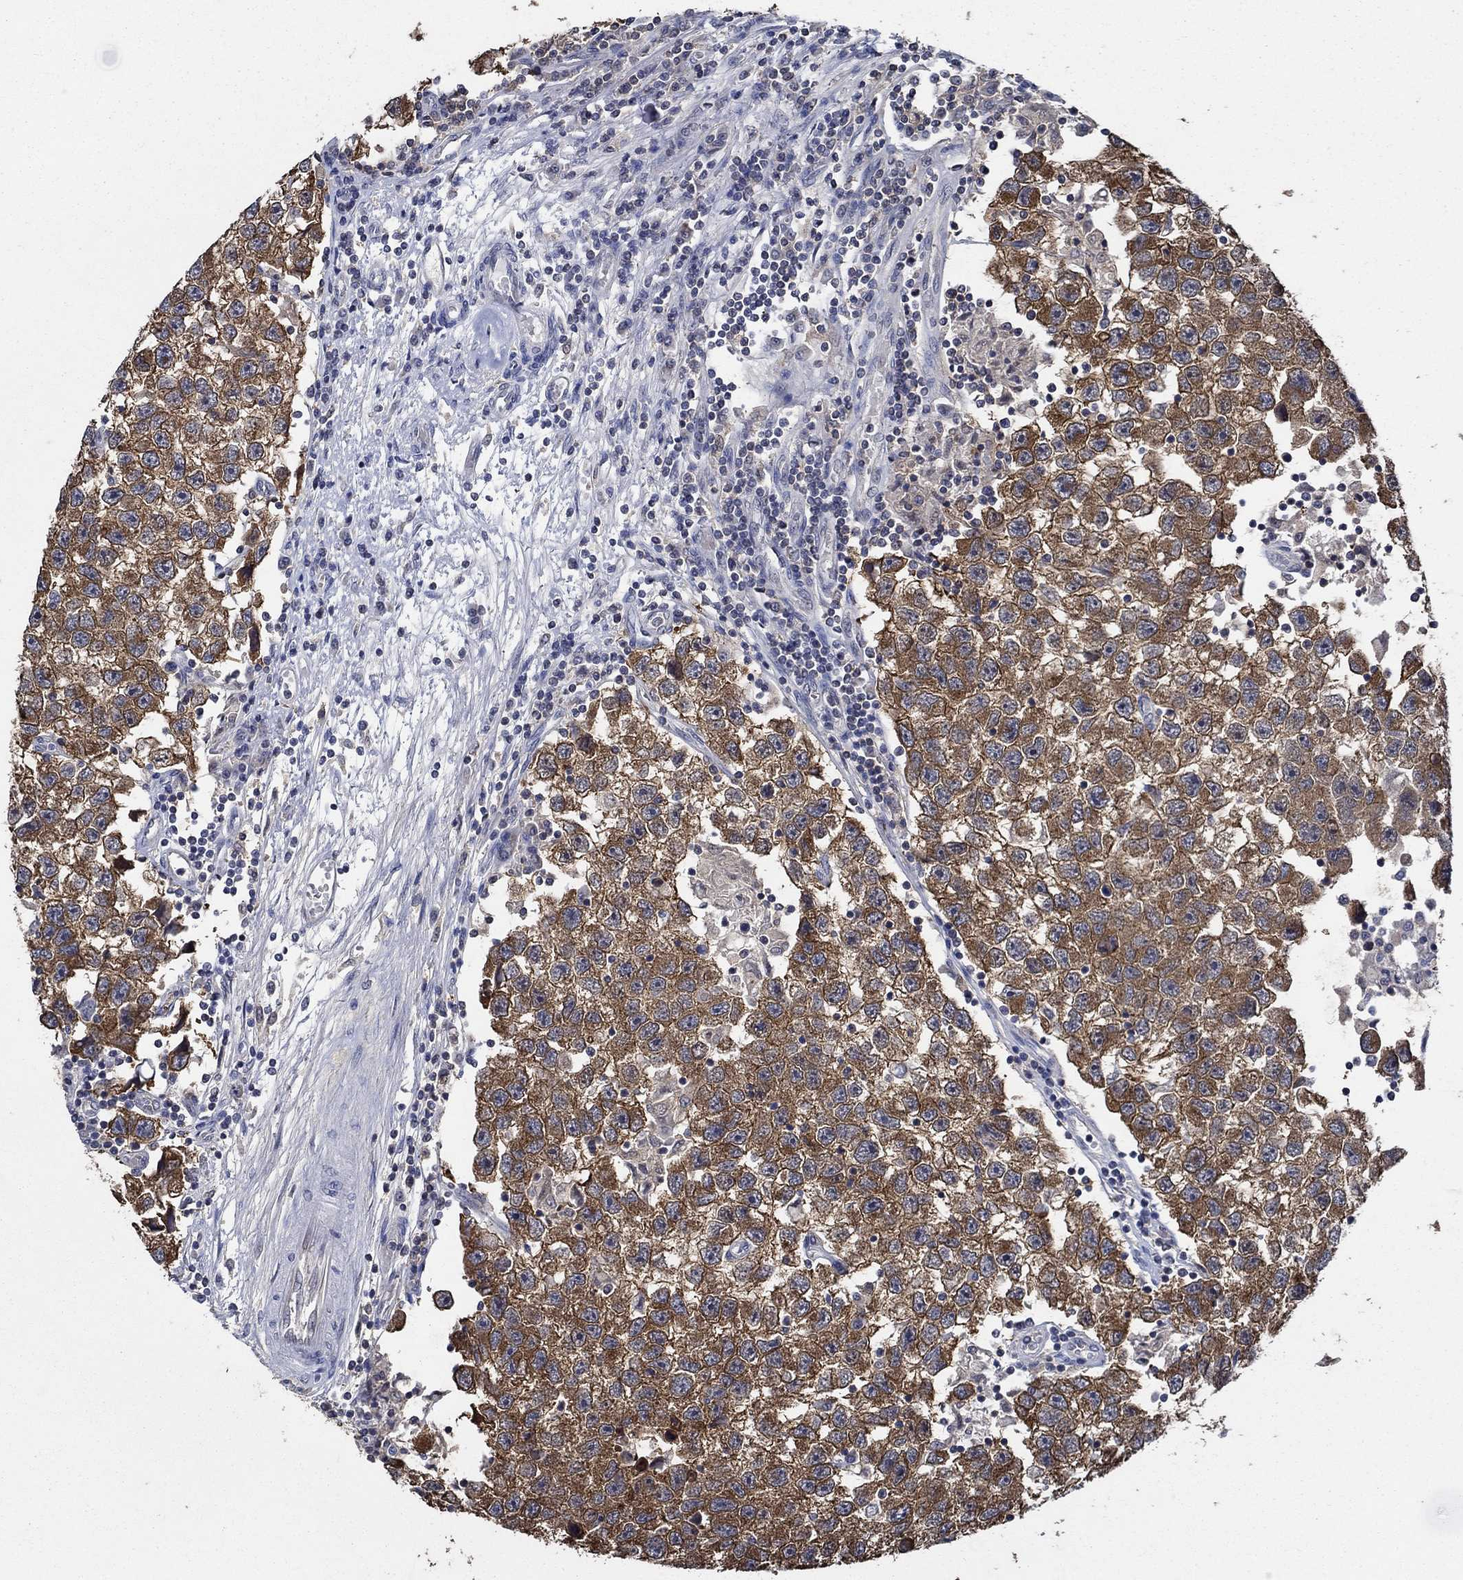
{"staining": {"intensity": "strong", "quantity": "25%-75%", "location": "cytoplasmic/membranous"}, "tissue": "testis cancer", "cell_type": "Tumor cells", "image_type": "cancer", "snomed": [{"axis": "morphology", "description": "Seminoma, NOS"}, {"axis": "topography", "description": "Testis"}], "caption": "Immunohistochemistry (IHC) micrograph of neoplastic tissue: testis cancer stained using IHC shows high levels of strong protein expression localized specifically in the cytoplasmic/membranous of tumor cells, appearing as a cytoplasmic/membranous brown color.", "gene": "DACT1", "patient": {"sex": "male", "age": 26}}